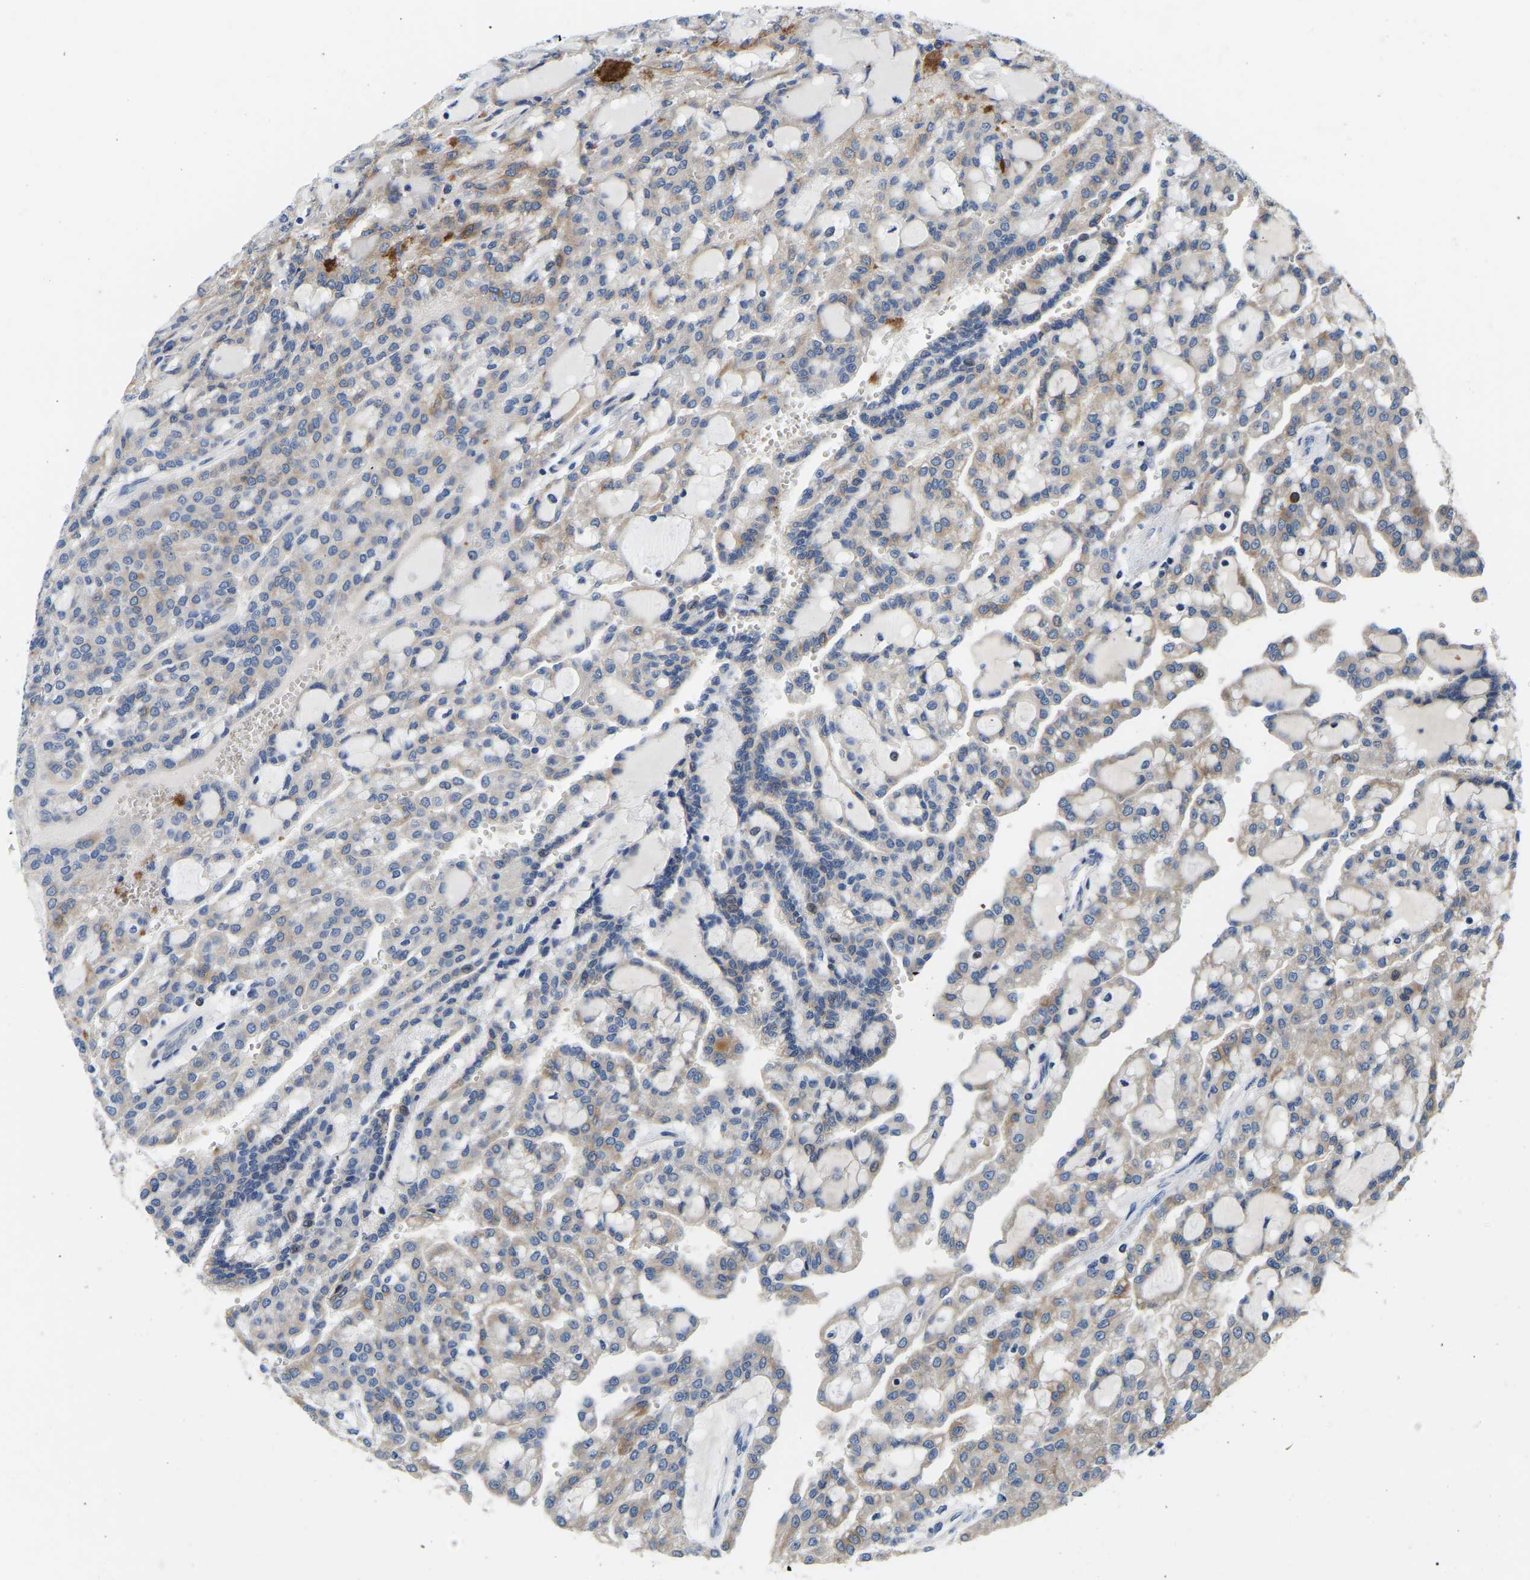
{"staining": {"intensity": "moderate", "quantity": "<25%", "location": "cytoplasmic/membranous"}, "tissue": "renal cancer", "cell_type": "Tumor cells", "image_type": "cancer", "snomed": [{"axis": "morphology", "description": "Adenocarcinoma, NOS"}, {"axis": "topography", "description": "Kidney"}], "caption": "The photomicrograph exhibits a brown stain indicating the presence of a protein in the cytoplasmic/membranous of tumor cells in renal adenocarcinoma.", "gene": "RAB27B", "patient": {"sex": "male", "age": 63}}